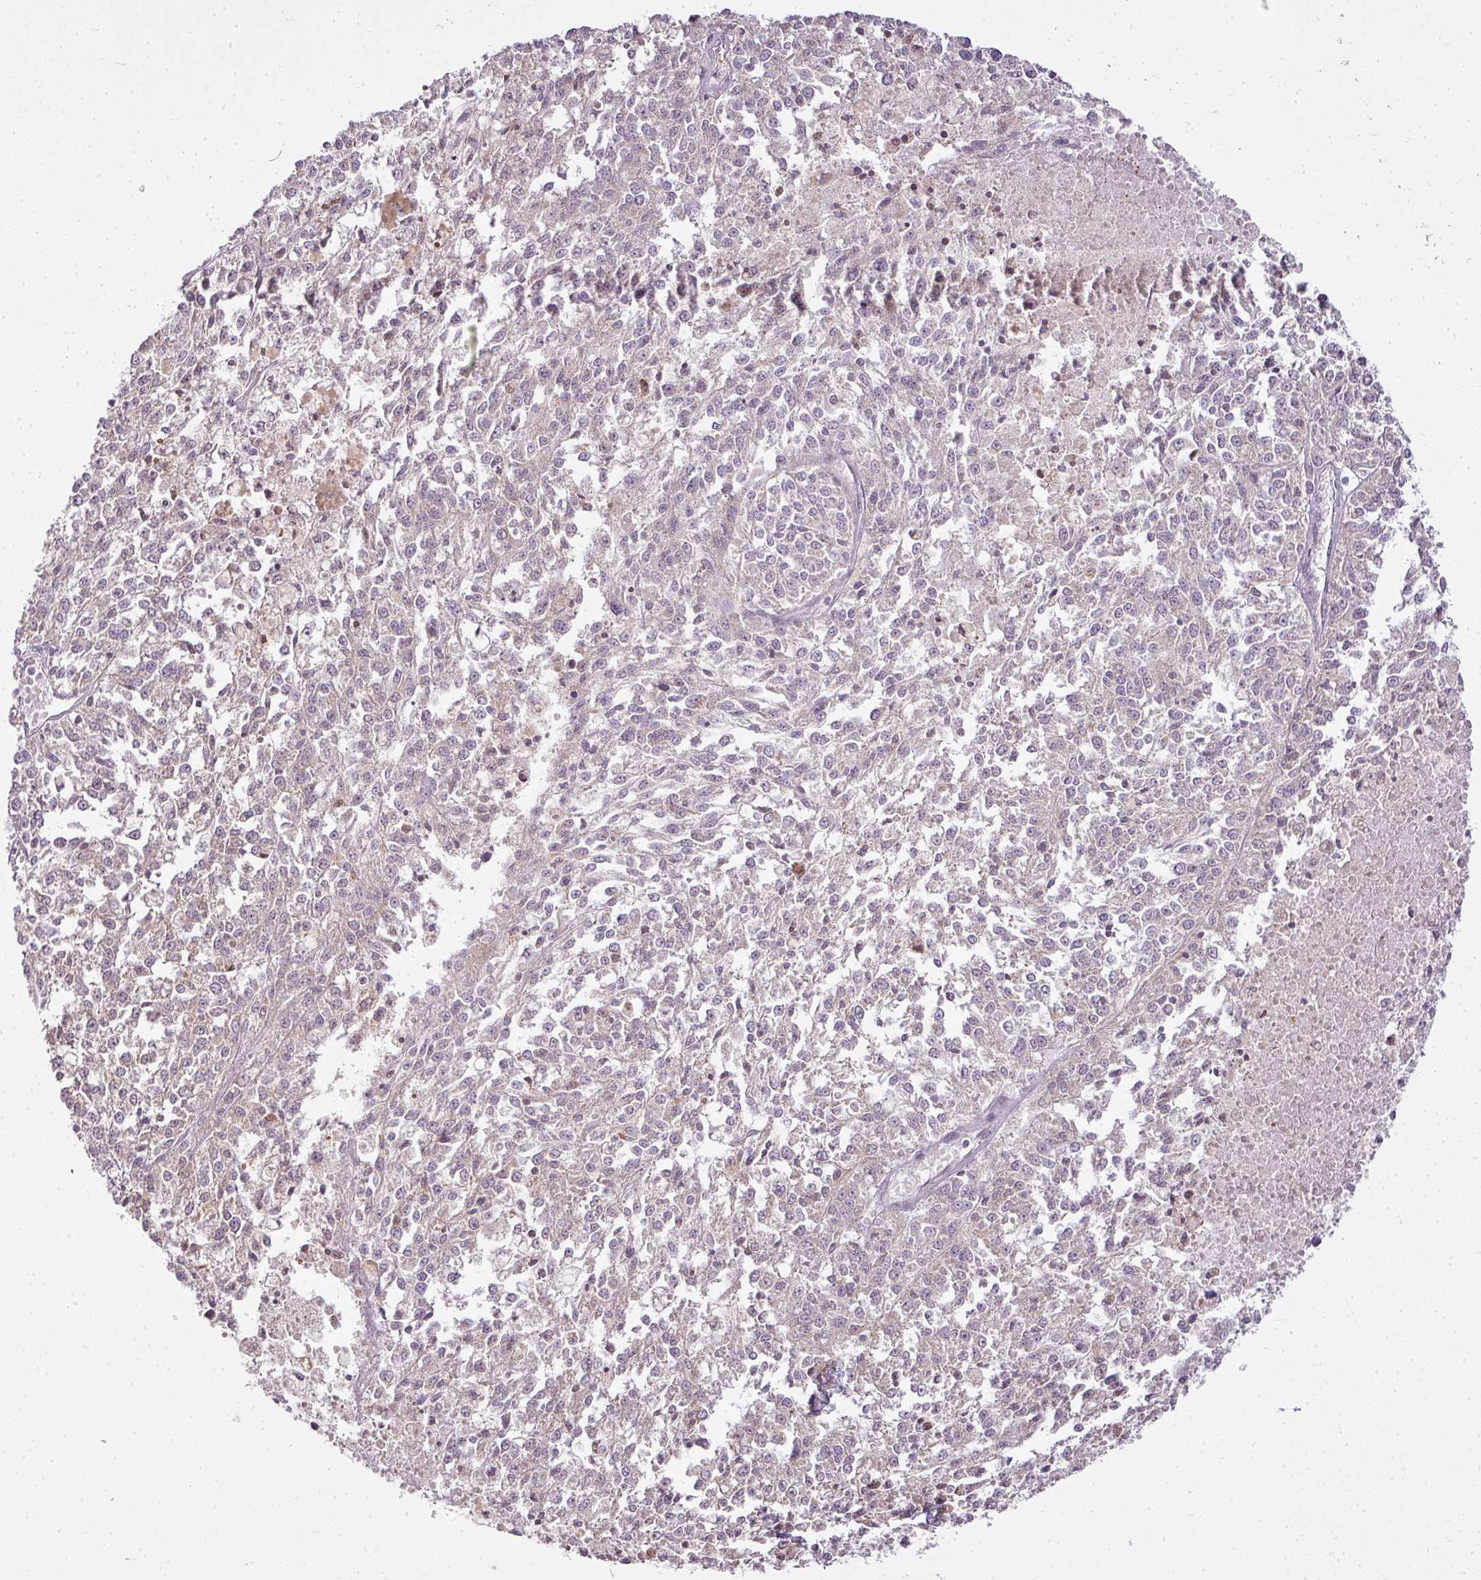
{"staining": {"intensity": "weak", "quantity": "<25%", "location": "cytoplasmic/membranous"}, "tissue": "melanoma", "cell_type": "Tumor cells", "image_type": "cancer", "snomed": [{"axis": "morphology", "description": "Malignant melanoma, NOS"}, {"axis": "topography", "description": "Skin"}], "caption": "IHC micrograph of human melanoma stained for a protein (brown), which displays no staining in tumor cells.", "gene": "LY75", "patient": {"sex": "female", "age": 64}}